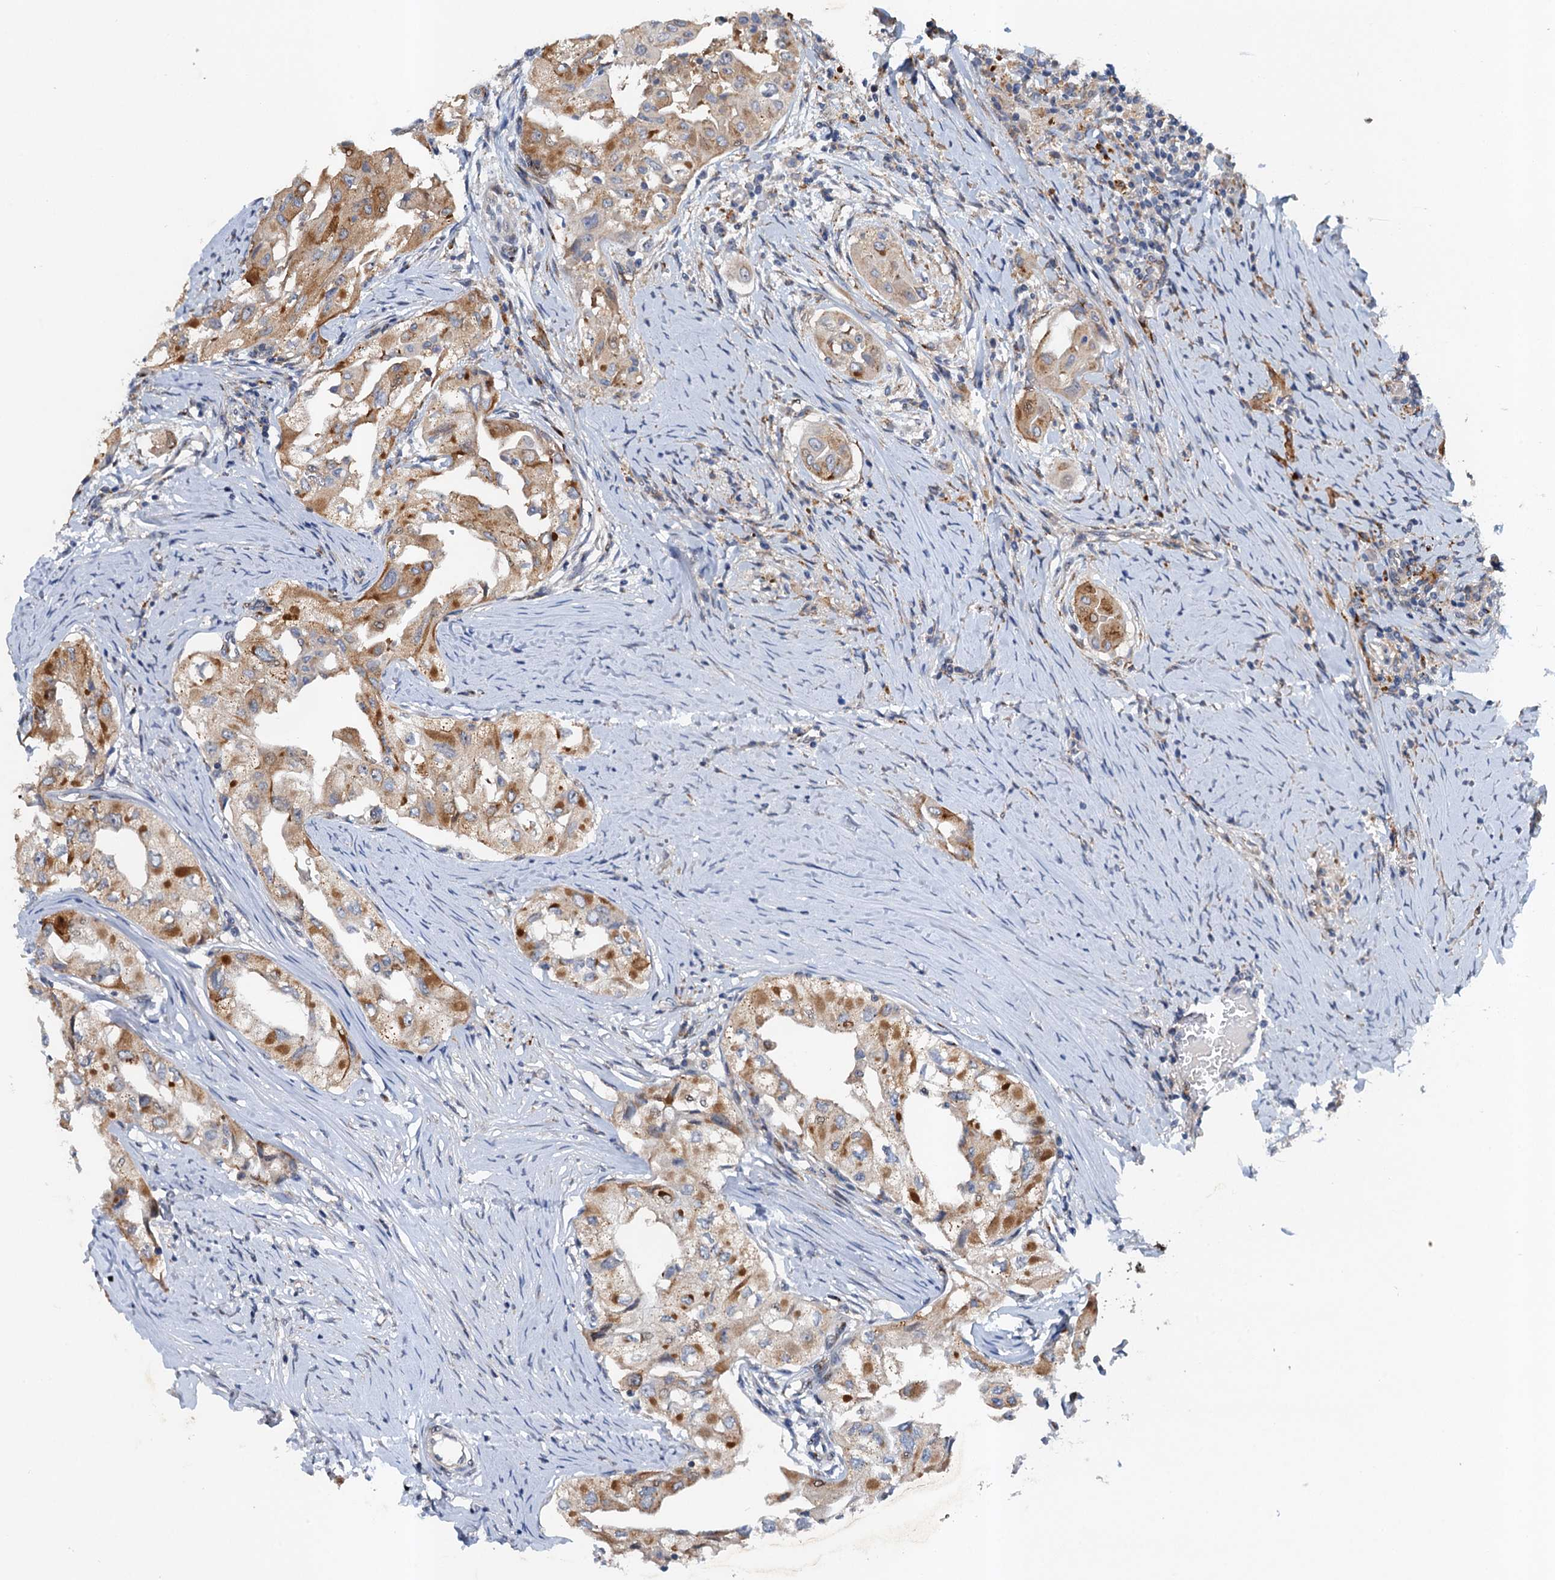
{"staining": {"intensity": "moderate", "quantity": ">75%", "location": "cytoplasmic/membranous"}, "tissue": "thyroid cancer", "cell_type": "Tumor cells", "image_type": "cancer", "snomed": [{"axis": "morphology", "description": "Papillary adenocarcinoma, NOS"}, {"axis": "topography", "description": "Thyroid gland"}], "caption": "Tumor cells demonstrate moderate cytoplasmic/membranous expression in about >75% of cells in thyroid papillary adenocarcinoma.", "gene": "NBEA", "patient": {"sex": "female", "age": 59}}